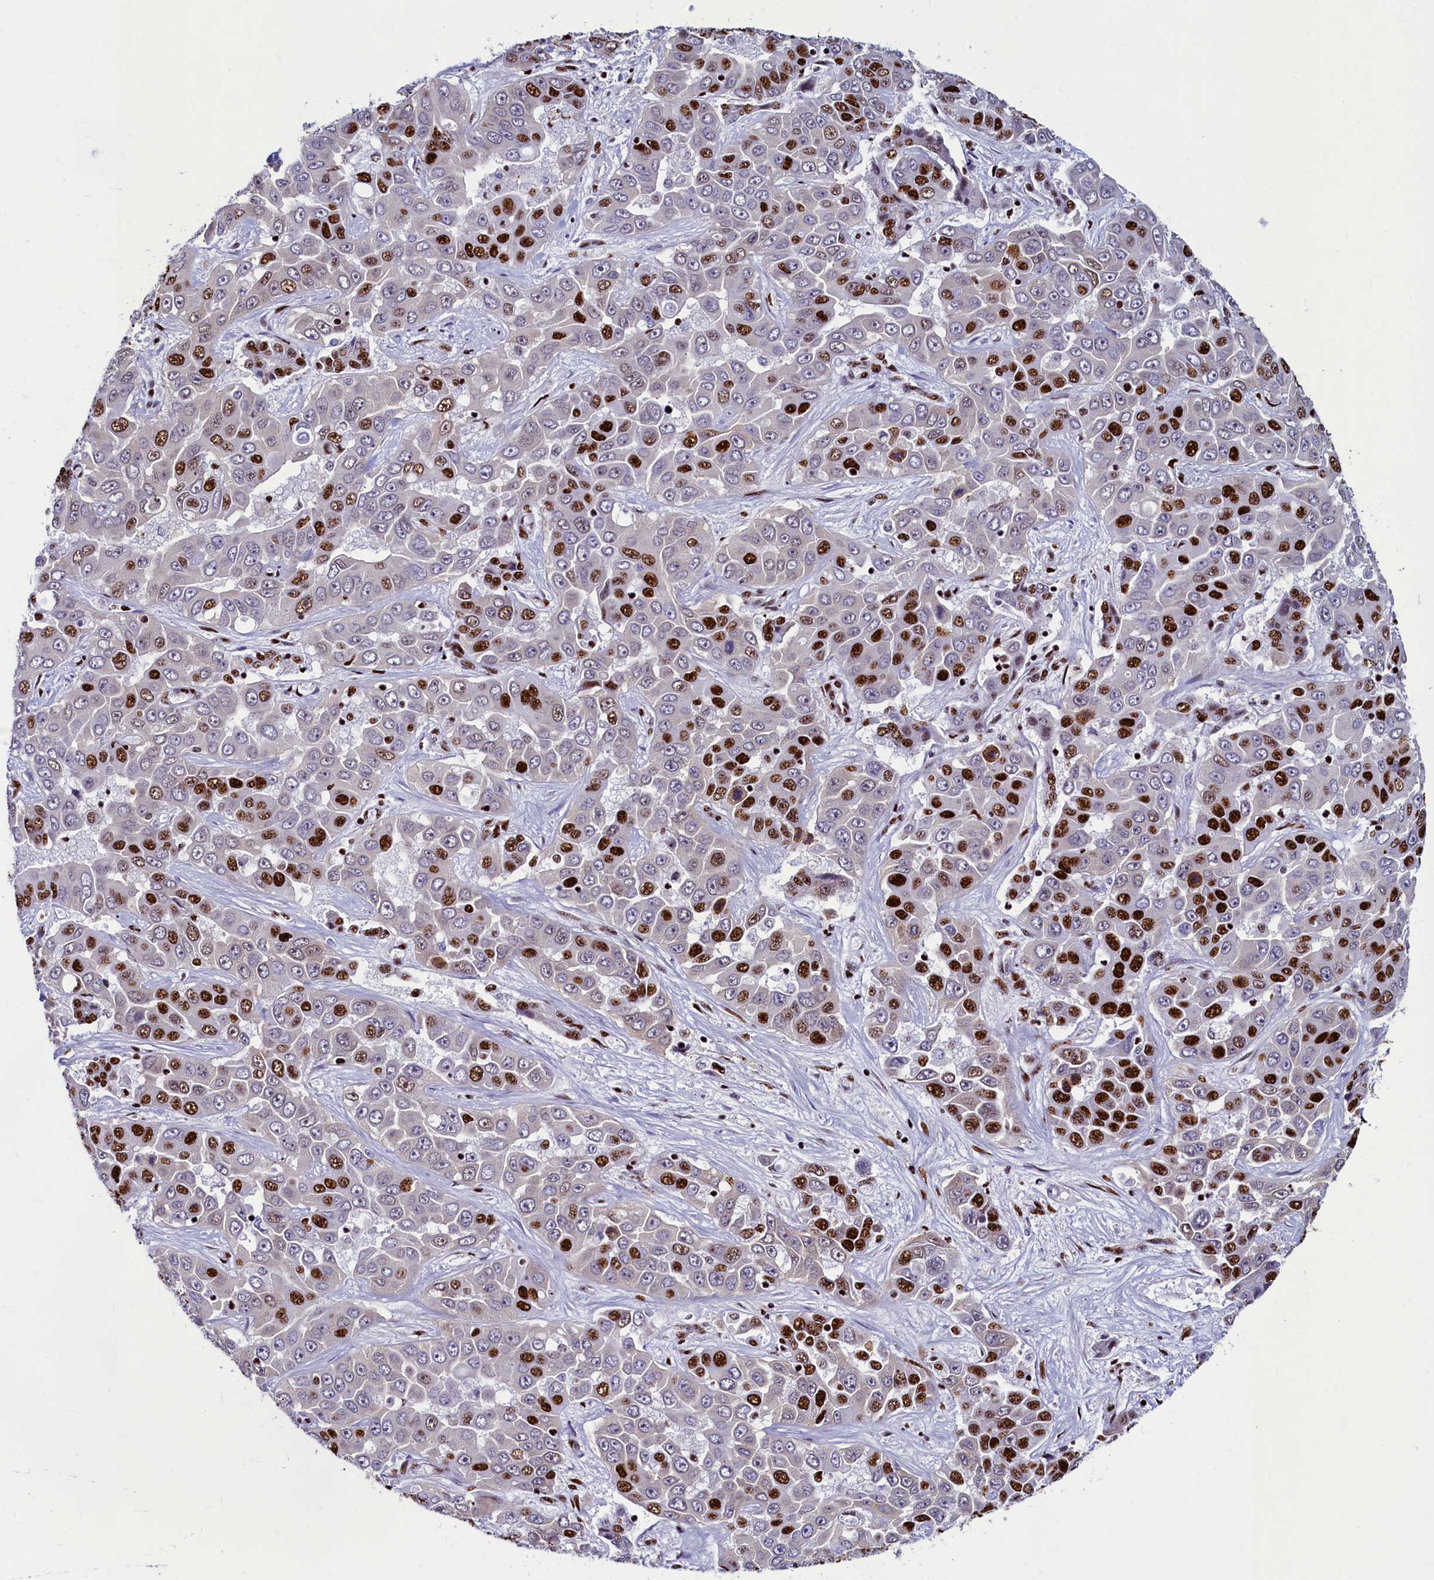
{"staining": {"intensity": "strong", "quantity": "25%-75%", "location": "nuclear"}, "tissue": "liver cancer", "cell_type": "Tumor cells", "image_type": "cancer", "snomed": [{"axis": "morphology", "description": "Cholangiocarcinoma"}, {"axis": "topography", "description": "Liver"}], "caption": "Immunohistochemical staining of liver cholangiocarcinoma demonstrates high levels of strong nuclear staining in approximately 25%-75% of tumor cells. The protein is stained brown, and the nuclei are stained in blue (DAB (3,3'-diaminobenzidine) IHC with brightfield microscopy, high magnification).", "gene": "SRRM2", "patient": {"sex": "female", "age": 52}}